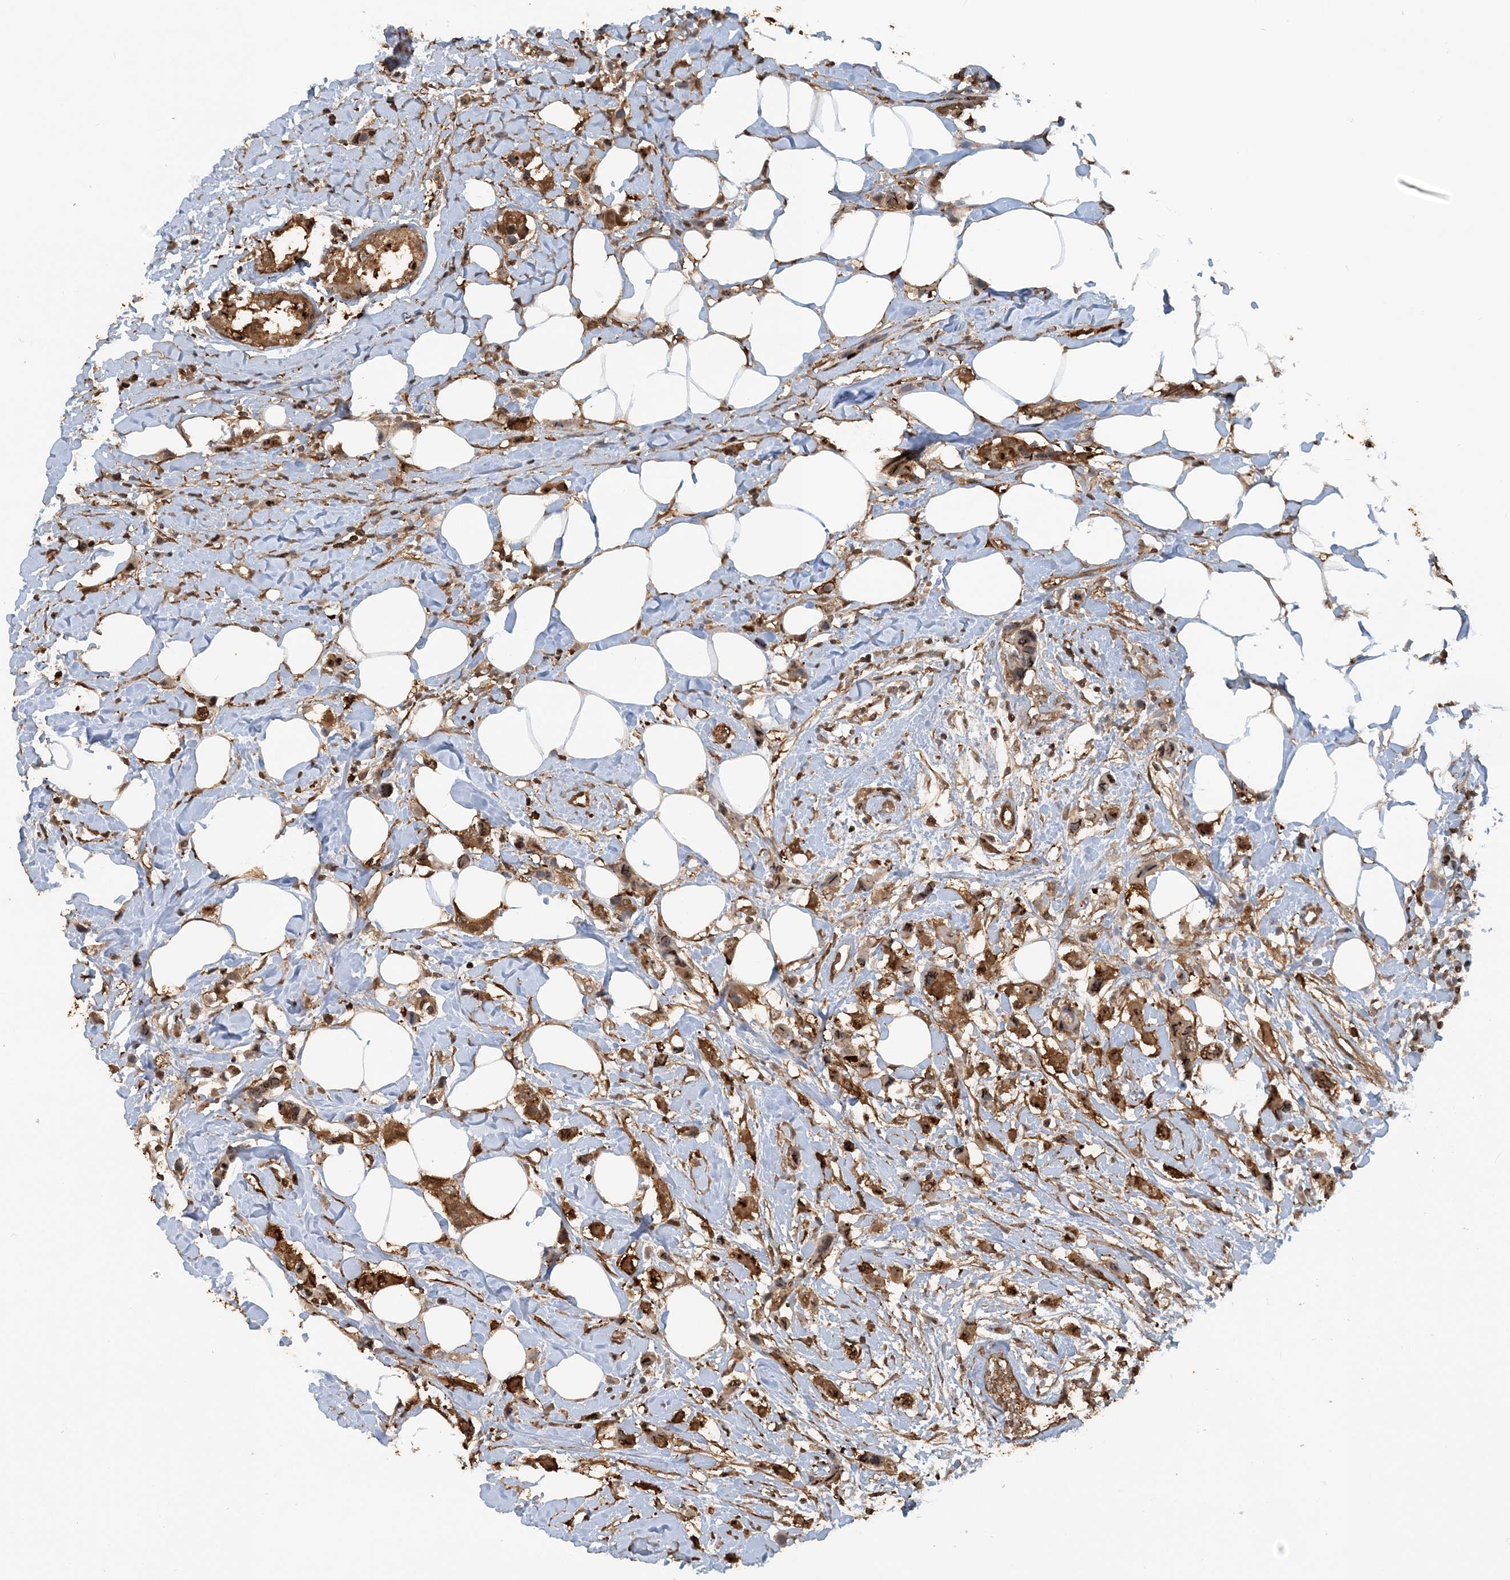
{"staining": {"intensity": "moderate", "quantity": ">75%", "location": "cytoplasmic/membranous"}, "tissue": "breast cancer", "cell_type": "Tumor cells", "image_type": "cancer", "snomed": [{"axis": "morphology", "description": "Normal tissue, NOS"}, {"axis": "morphology", "description": "Duct carcinoma"}, {"axis": "topography", "description": "Breast"}], "caption": "Immunohistochemistry (IHC) staining of breast cancer, which shows medium levels of moderate cytoplasmic/membranous positivity in approximately >75% of tumor cells indicating moderate cytoplasmic/membranous protein staining. The staining was performed using DAB (3,3'-diaminobenzidine) (brown) for protein detection and nuclei were counterstained in hematoxylin (blue).", "gene": "DSTN", "patient": {"sex": "female", "age": 50}}